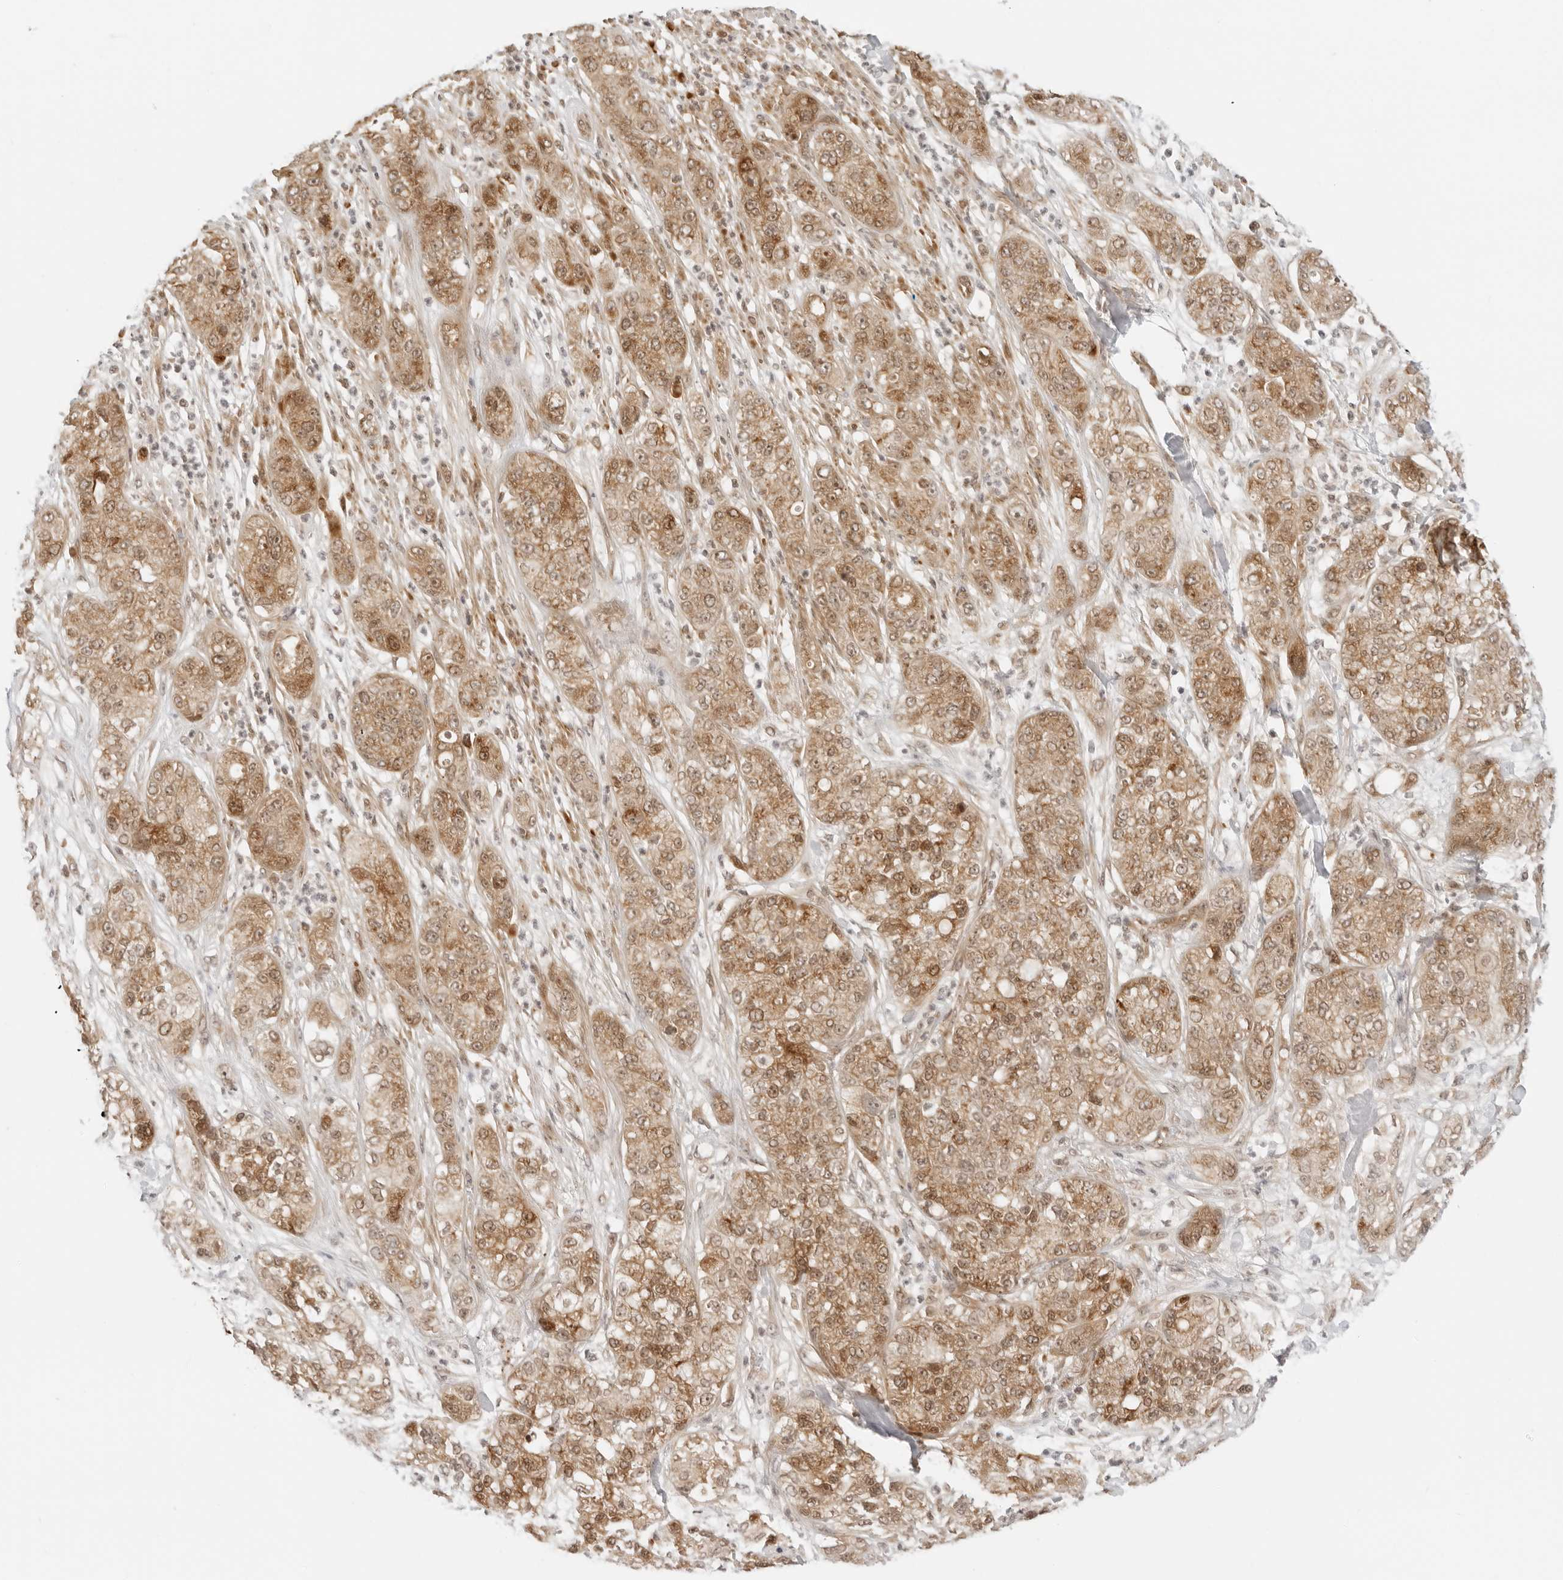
{"staining": {"intensity": "moderate", "quantity": ">75%", "location": "cytoplasmic/membranous,nuclear"}, "tissue": "pancreatic cancer", "cell_type": "Tumor cells", "image_type": "cancer", "snomed": [{"axis": "morphology", "description": "Adenocarcinoma, NOS"}, {"axis": "topography", "description": "Pancreas"}], "caption": "DAB immunohistochemical staining of adenocarcinoma (pancreatic) shows moderate cytoplasmic/membranous and nuclear protein expression in about >75% of tumor cells.", "gene": "RC3H1", "patient": {"sex": "female", "age": 78}}